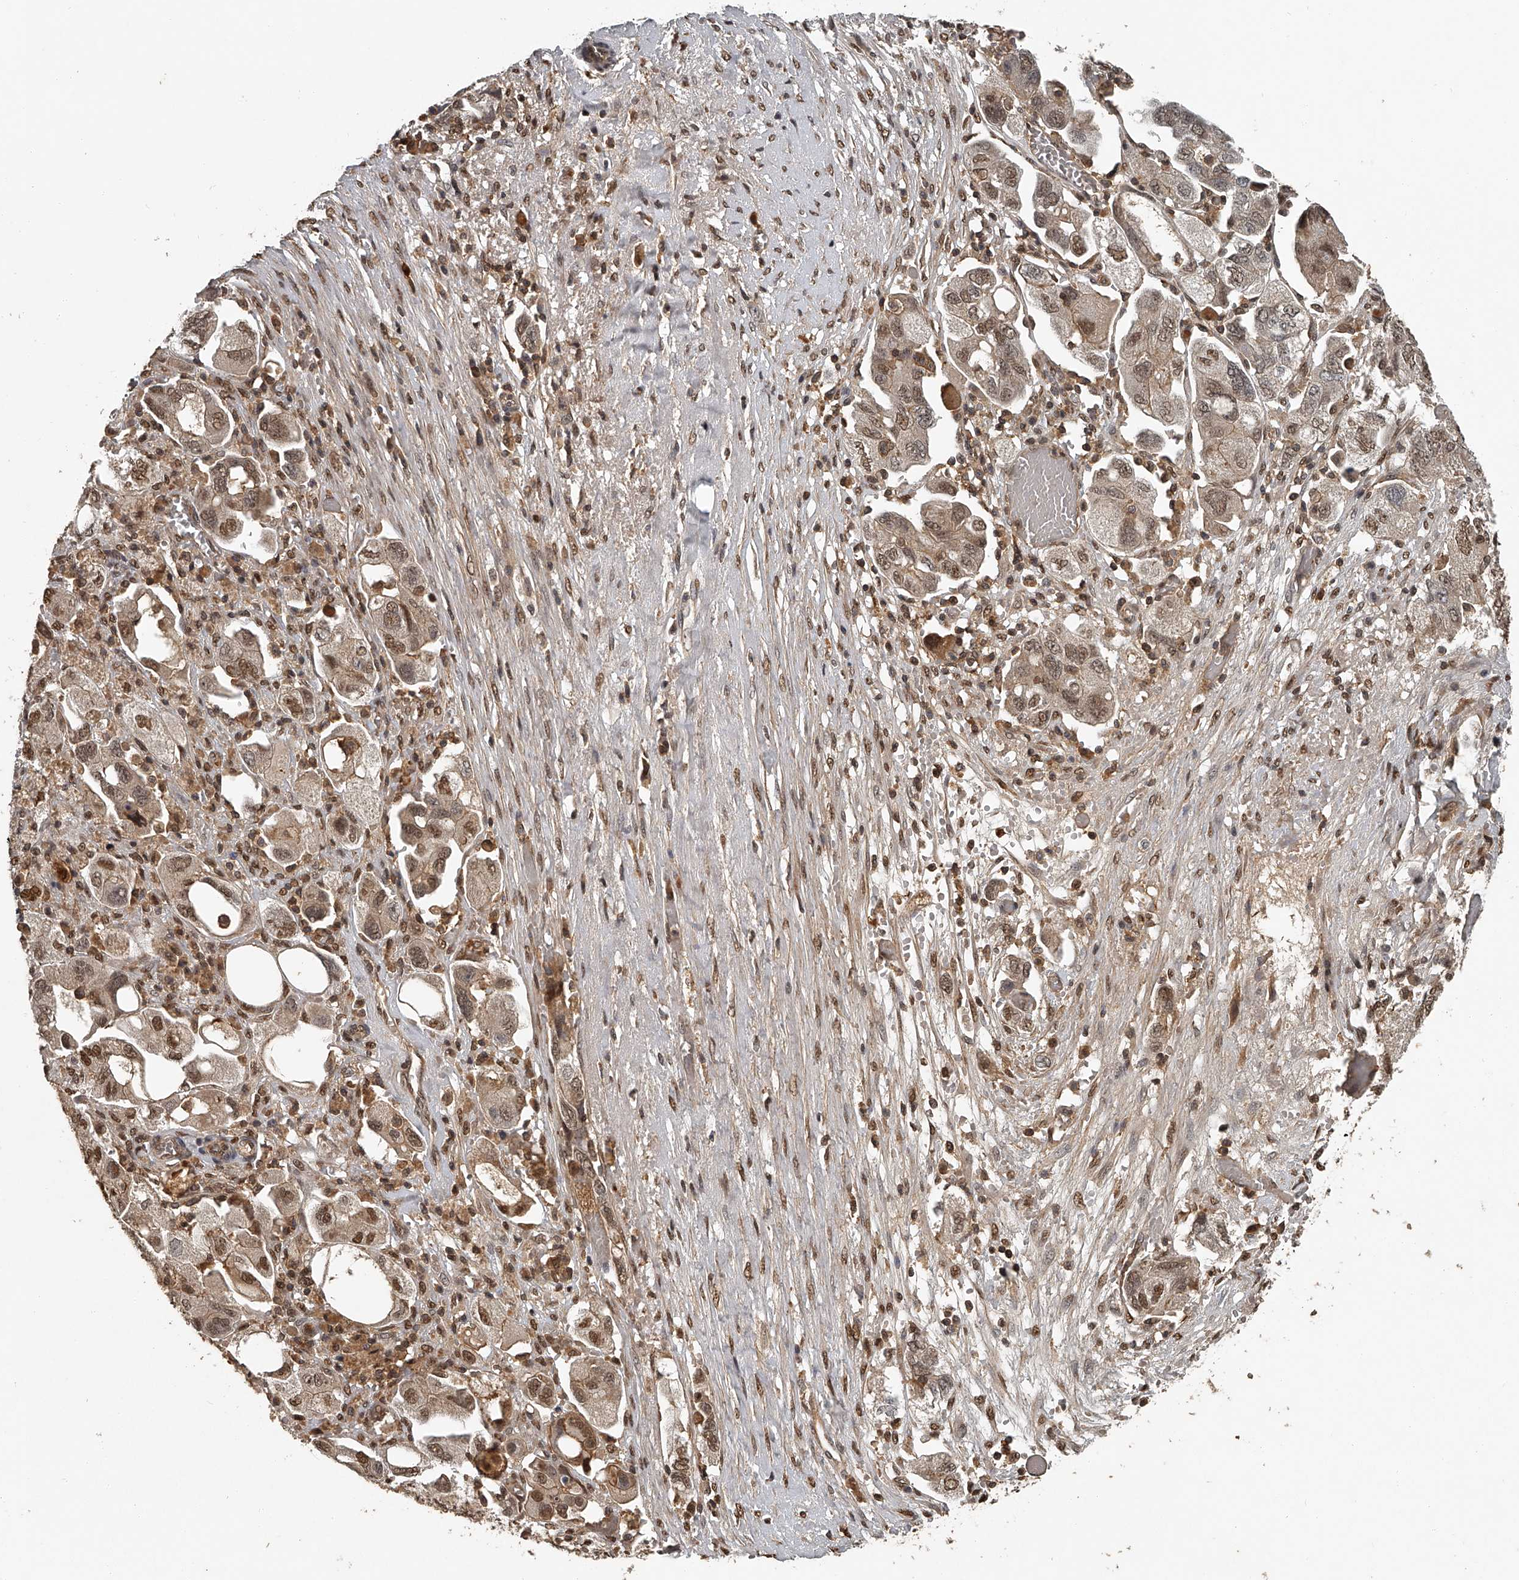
{"staining": {"intensity": "moderate", "quantity": ">75%", "location": "nuclear"}, "tissue": "ovarian cancer", "cell_type": "Tumor cells", "image_type": "cancer", "snomed": [{"axis": "morphology", "description": "Carcinoma, NOS"}, {"axis": "morphology", "description": "Cystadenocarcinoma, serous, NOS"}, {"axis": "topography", "description": "Ovary"}], "caption": "Immunohistochemical staining of ovarian serous cystadenocarcinoma demonstrates moderate nuclear protein positivity in approximately >75% of tumor cells.", "gene": "PLEKHG1", "patient": {"sex": "female", "age": 69}}